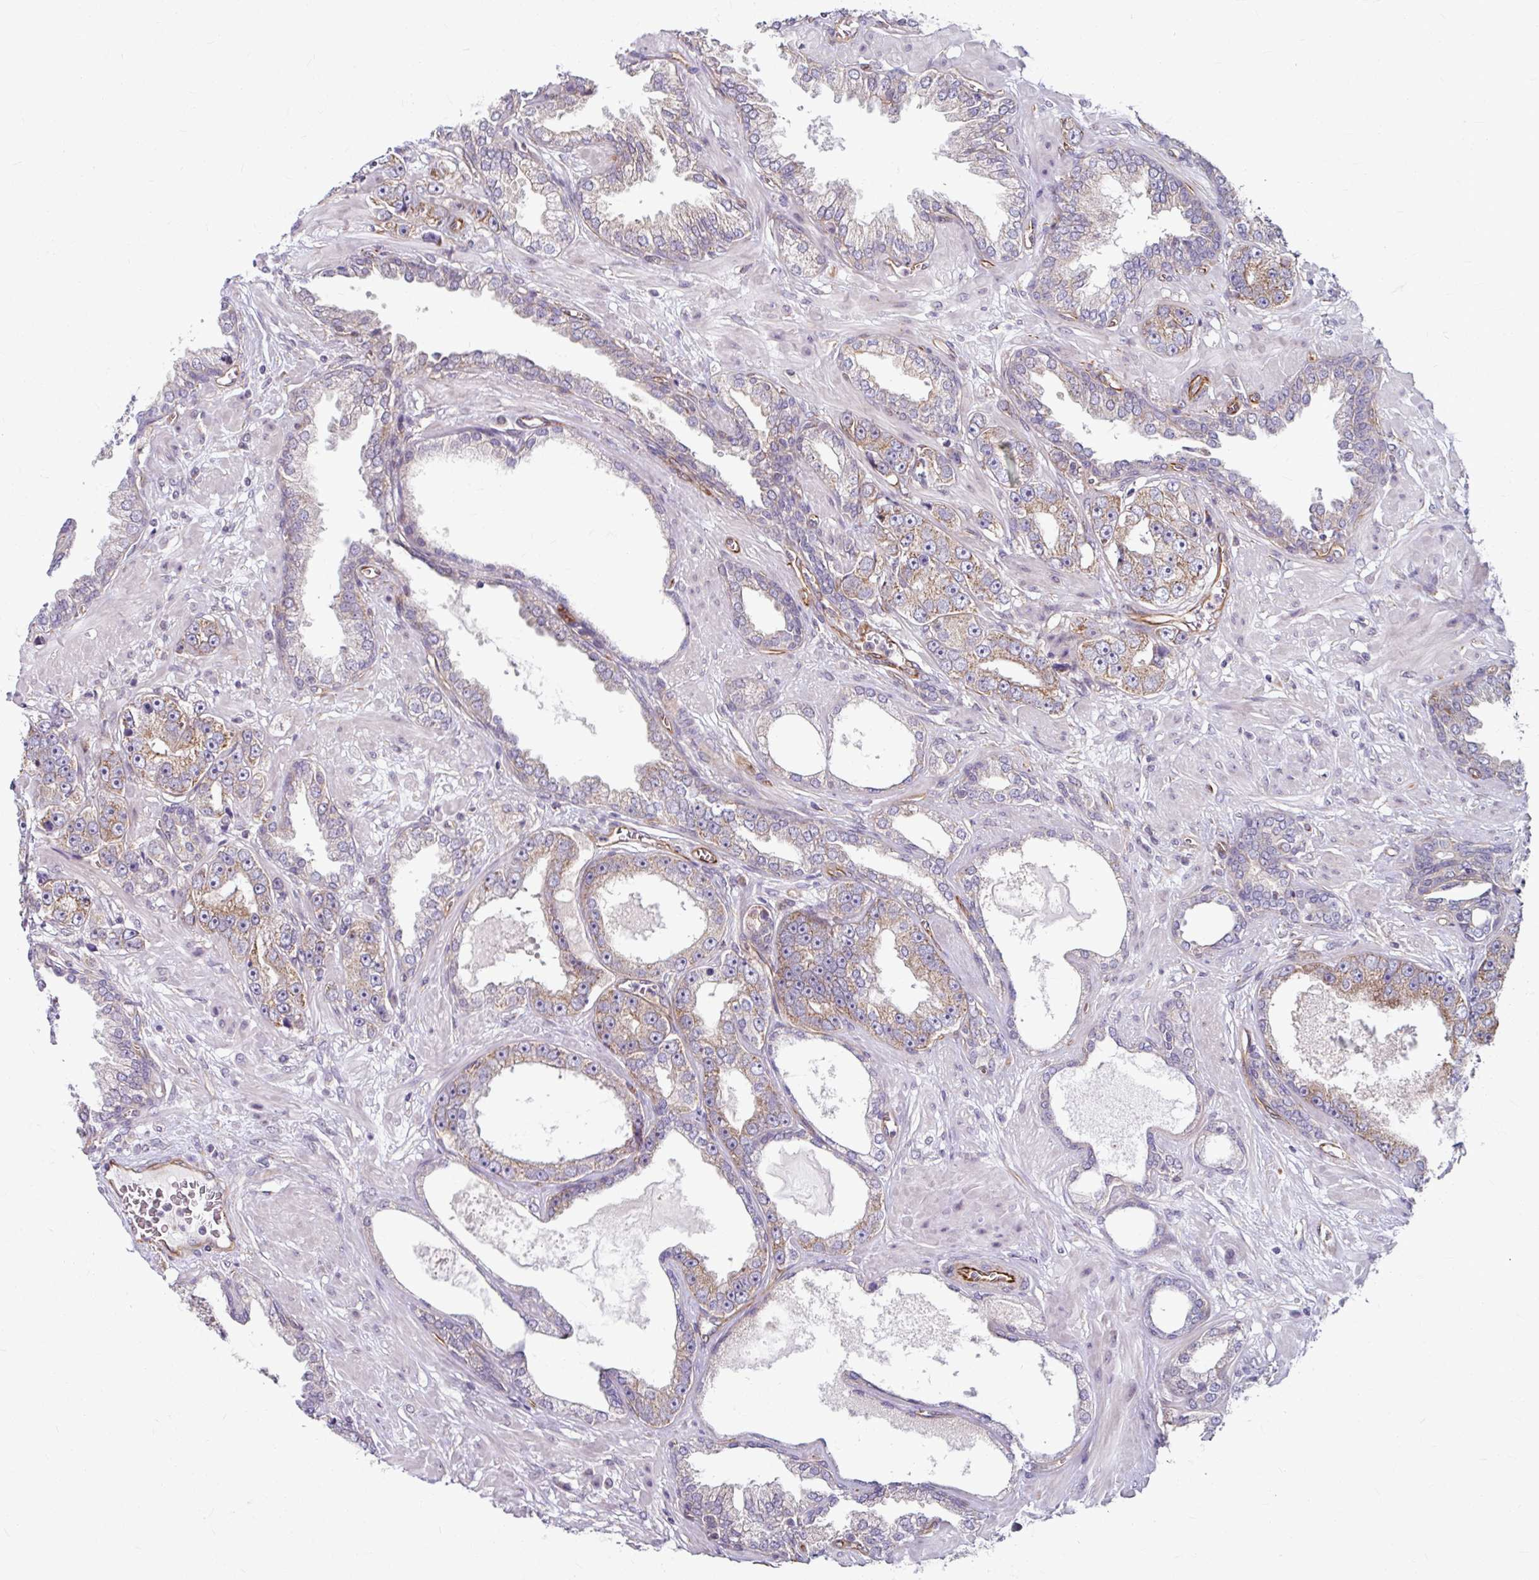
{"staining": {"intensity": "weak", "quantity": "25%-75%", "location": "cytoplasmic/membranous"}, "tissue": "prostate cancer", "cell_type": "Tumor cells", "image_type": "cancer", "snomed": [{"axis": "morphology", "description": "Adenocarcinoma, High grade"}, {"axis": "topography", "description": "Prostate"}], "caption": "High-grade adenocarcinoma (prostate) tissue exhibits weak cytoplasmic/membranous positivity in about 25%-75% of tumor cells Immunohistochemistry (ihc) stains the protein in brown and the nuclei are stained blue.", "gene": "DAAM2", "patient": {"sex": "male", "age": 71}}